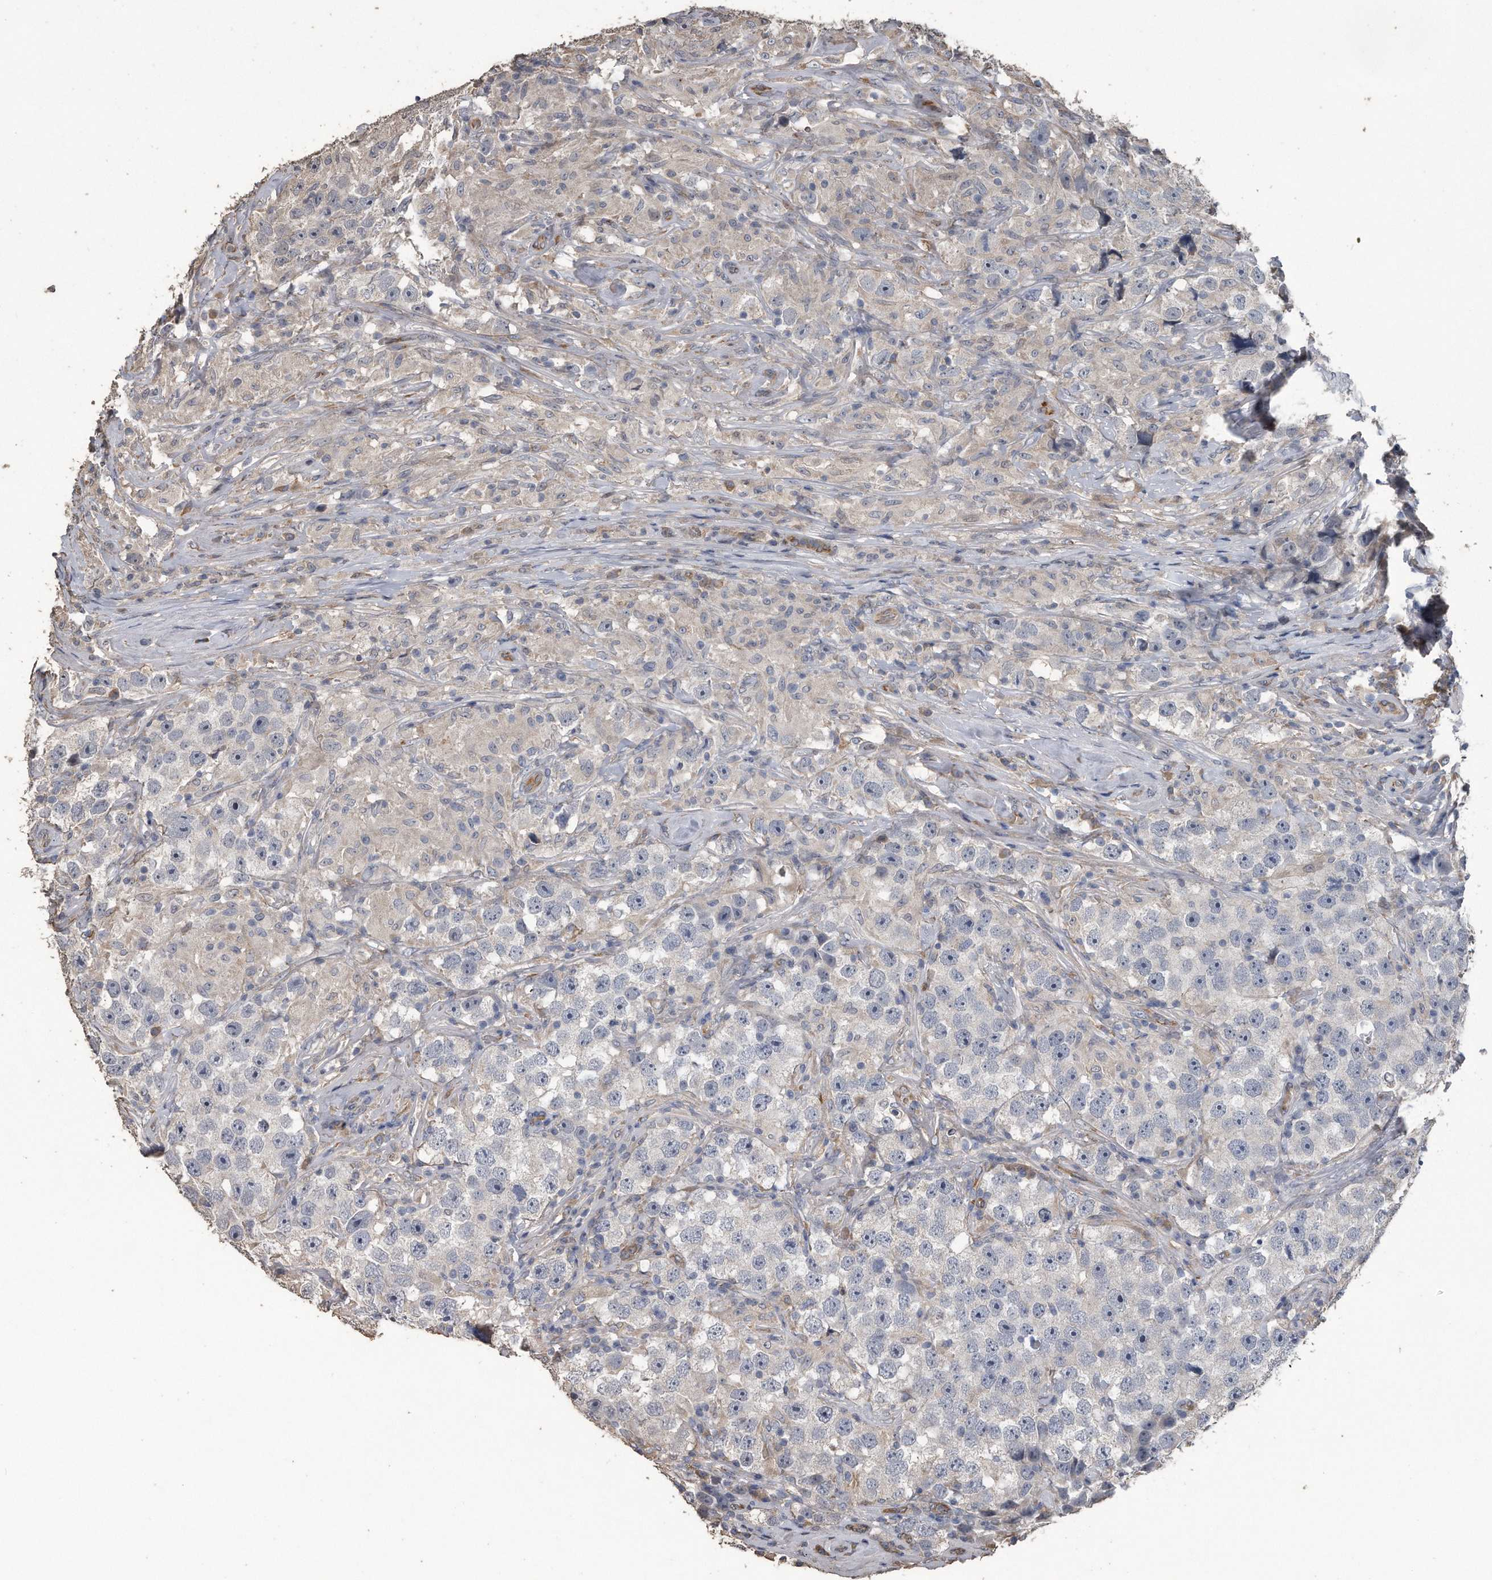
{"staining": {"intensity": "negative", "quantity": "none", "location": "none"}, "tissue": "testis cancer", "cell_type": "Tumor cells", "image_type": "cancer", "snomed": [{"axis": "morphology", "description": "Seminoma, NOS"}, {"axis": "topography", "description": "Testis"}], "caption": "Immunohistochemistry (IHC) micrograph of seminoma (testis) stained for a protein (brown), which exhibits no positivity in tumor cells.", "gene": "PCLO", "patient": {"sex": "male", "age": 49}}